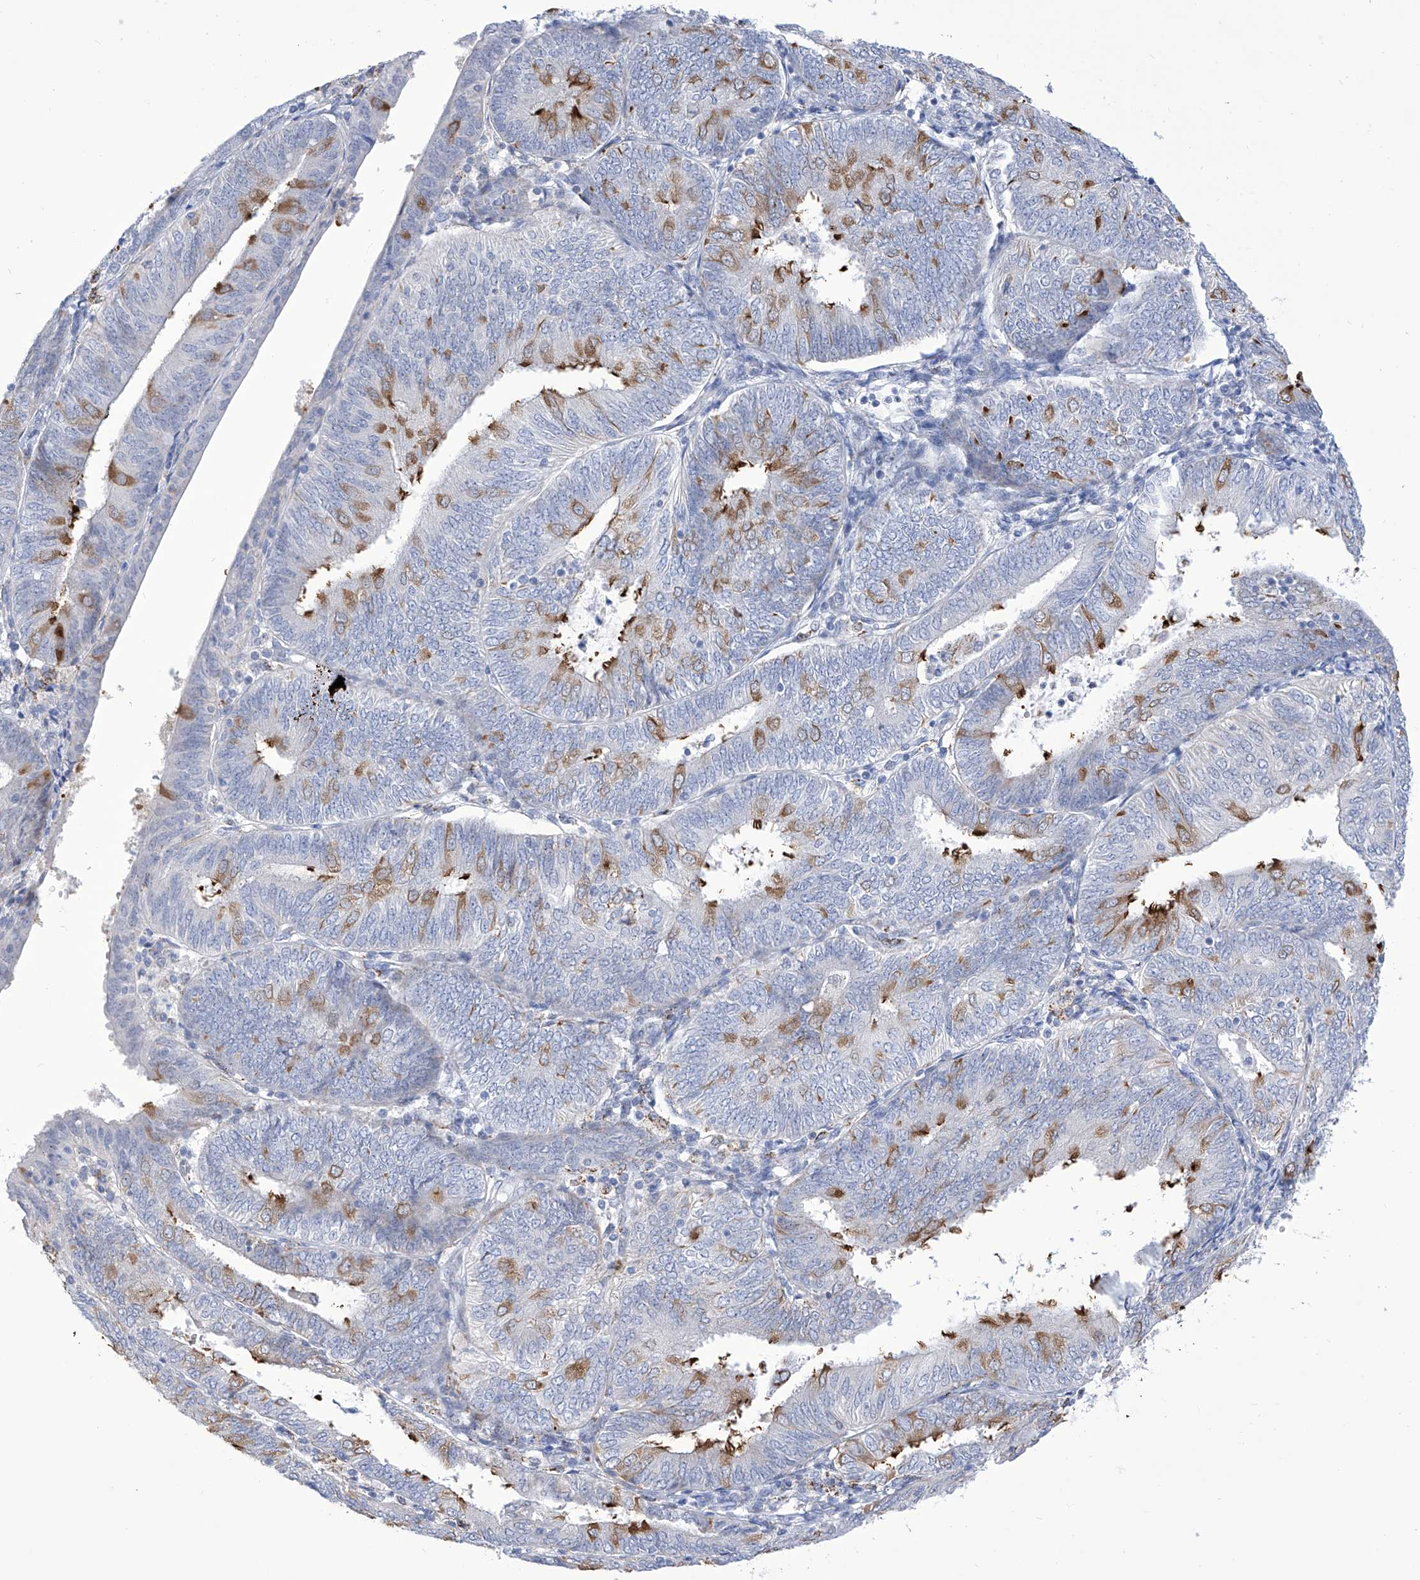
{"staining": {"intensity": "strong", "quantity": "<25%", "location": "cytoplasmic/membranous"}, "tissue": "endometrial cancer", "cell_type": "Tumor cells", "image_type": "cancer", "snomed": [{"axis": "morphology", "description": "Adenocarcinoma, NOS"}, {"axis": "topography", "description": "Endometrium"}], "caption": "Endometrial cancer stained for a protein (brown) demonstrates strong cytoplasmic/membranous positive positivity in about <25% of tumor cells.", "gene": "C1orf87", "patient": {"sex": "female", "age": 58}}